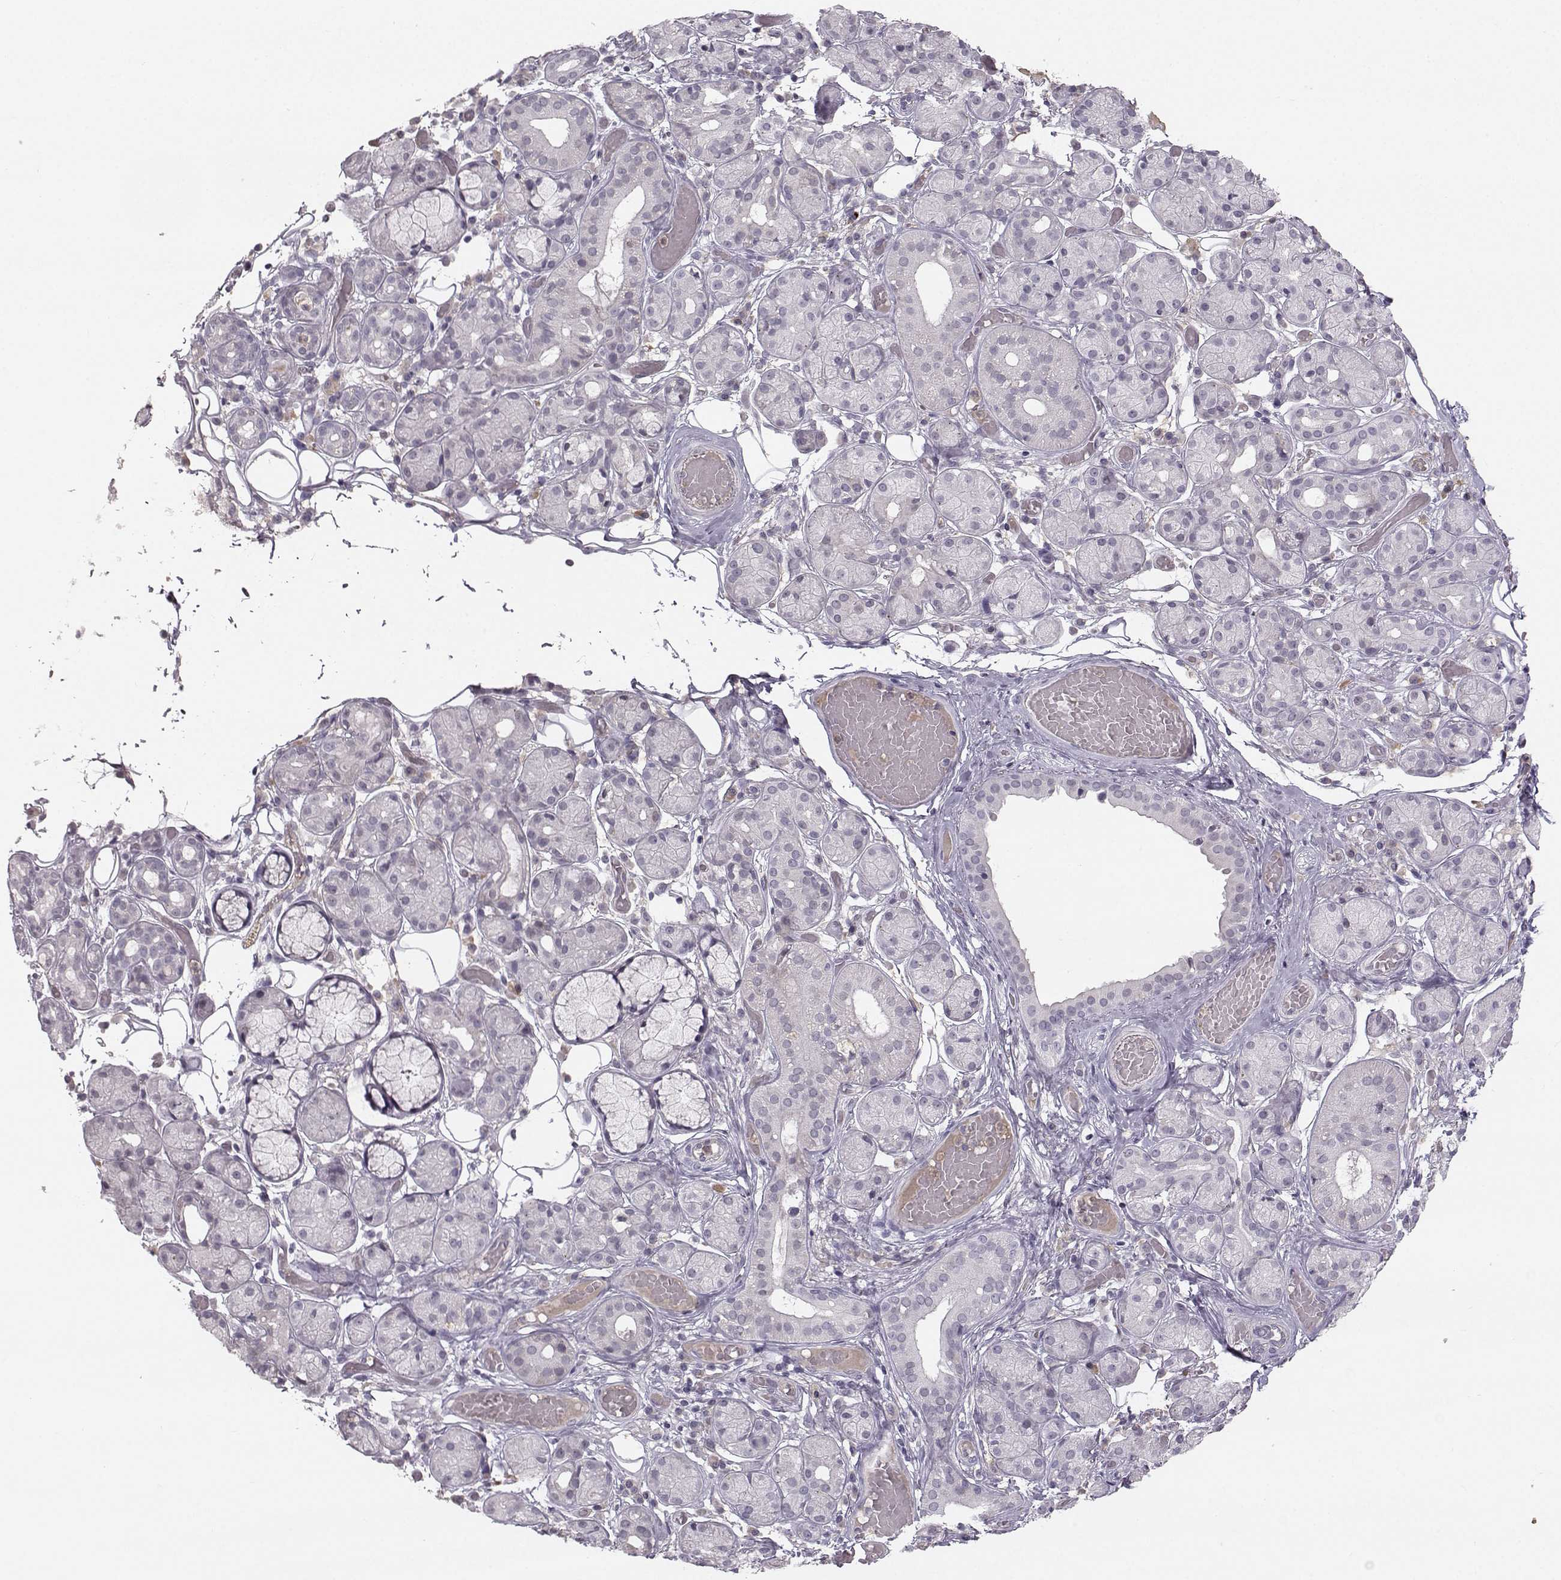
{"staining": {"intensity": "negative", "quantity": "none", "location": "none"}, "tissue": "salivary gland", "cell_type": "Glandular cells", "image_type": "normal", "snomed": [{"axis": "morphology", "description": "Normal tissue, NOS"}, {"axis": "topography", "description": "Salivary gland"}, {"axis": "topography", "description": "Peripheral nerve tissue"}], "caption": "DAB (3,3'-diaminobenzidine) immunohistochemical staining of normal salivary gland shows no significant expression in glandular cells.", "gene": "OPRD1", "patient": {"sex": "male", "age": 71}}